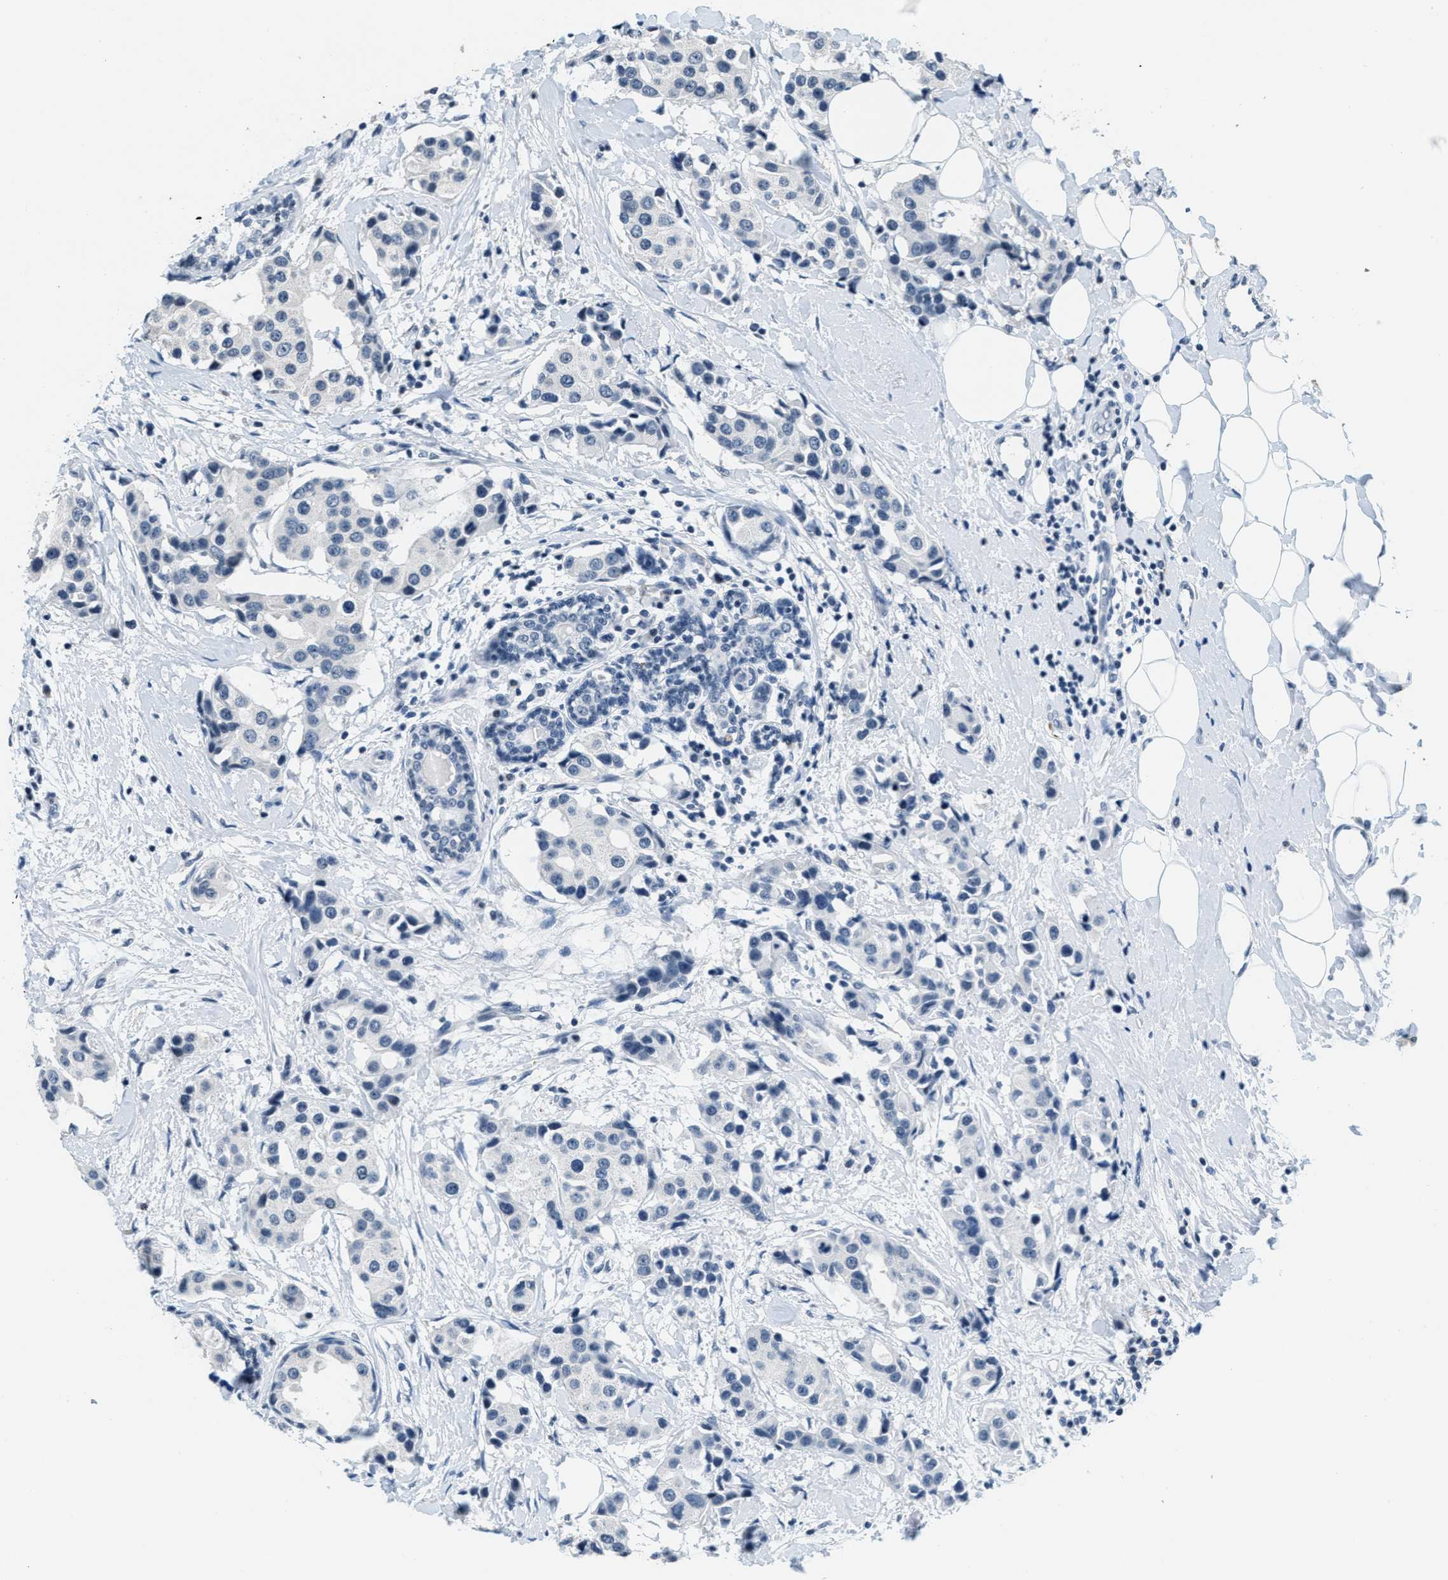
{"staining": {"intensity": "negative", "quantity": "none", "location": "none"}, "tissue": "breast cancer", "cell_type": "Tumor cells", "image_type": "cancer", "snomed": [{"axis": "morphology", "description": "Normal tissue, NOS"}, {"axis": "morphology", "description": "Duct carcinoma"}, {"axis": "topography", "description": "Breast"}], "caption": "Tumor cells show no significant protein expression in infiltrating ductal carcinoma (breast).", "gene": "CA4", "patient": {"sex": "female", "age": 39}}